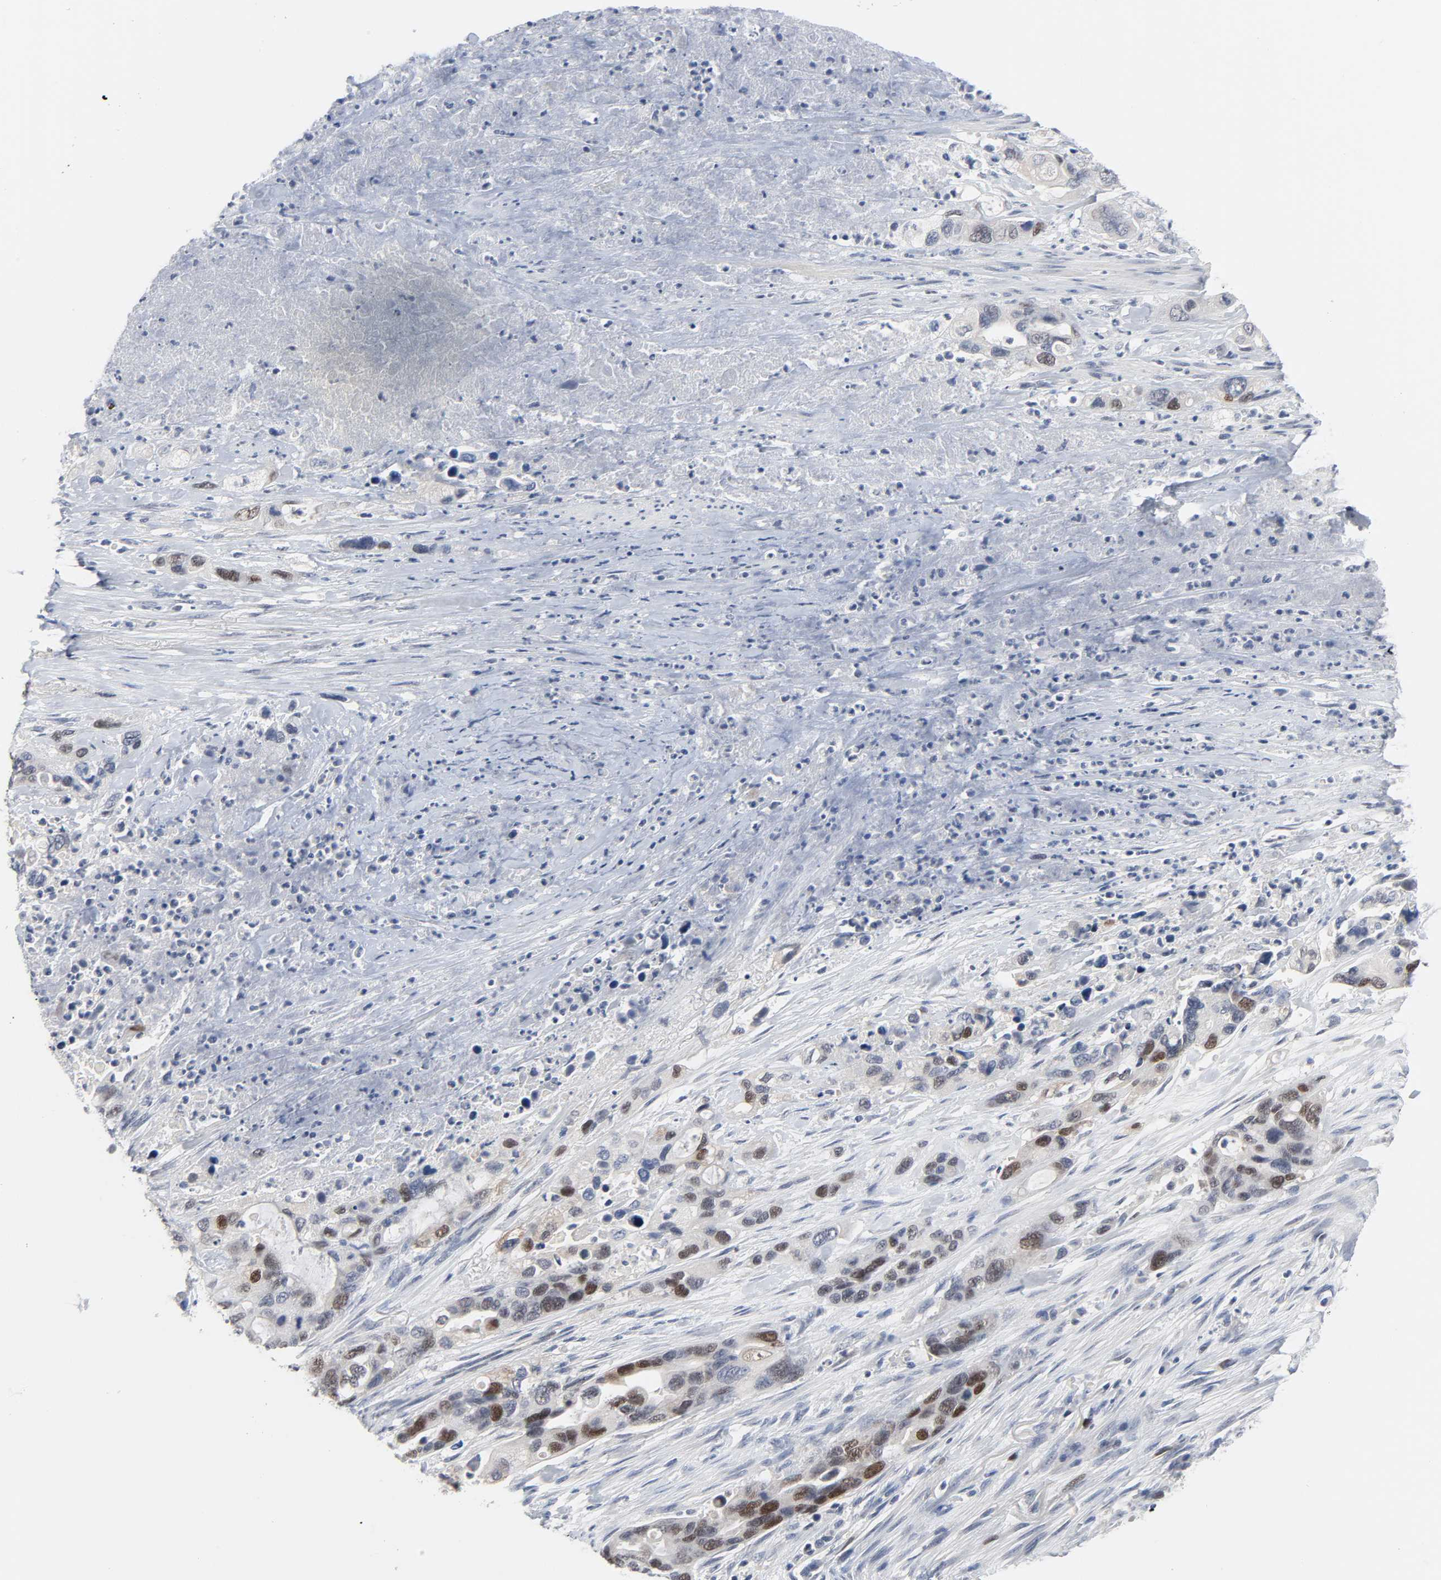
{"staining": {"intensity": "moderate", "quantity": "25%-75%", "location": "nuclear"}, "tissue": "pancreatic cancer", "cell_type": "Tumor cells", "image_type": "cancer", "snomed": [{"axis": "morphology", "description": "Adenocarcinoma, NOS"}, {"axis": "topography", "description": "Pancreas"}], "caption": "Immunohistochemistry (IHC) of human pancreatic adenocarcinoma reveals medium levels of moderate nuclear expression in approximately 25%-75% of tumor cells.", "gene": "WEE1", "patient": {"sex": "female", "age": 71}}